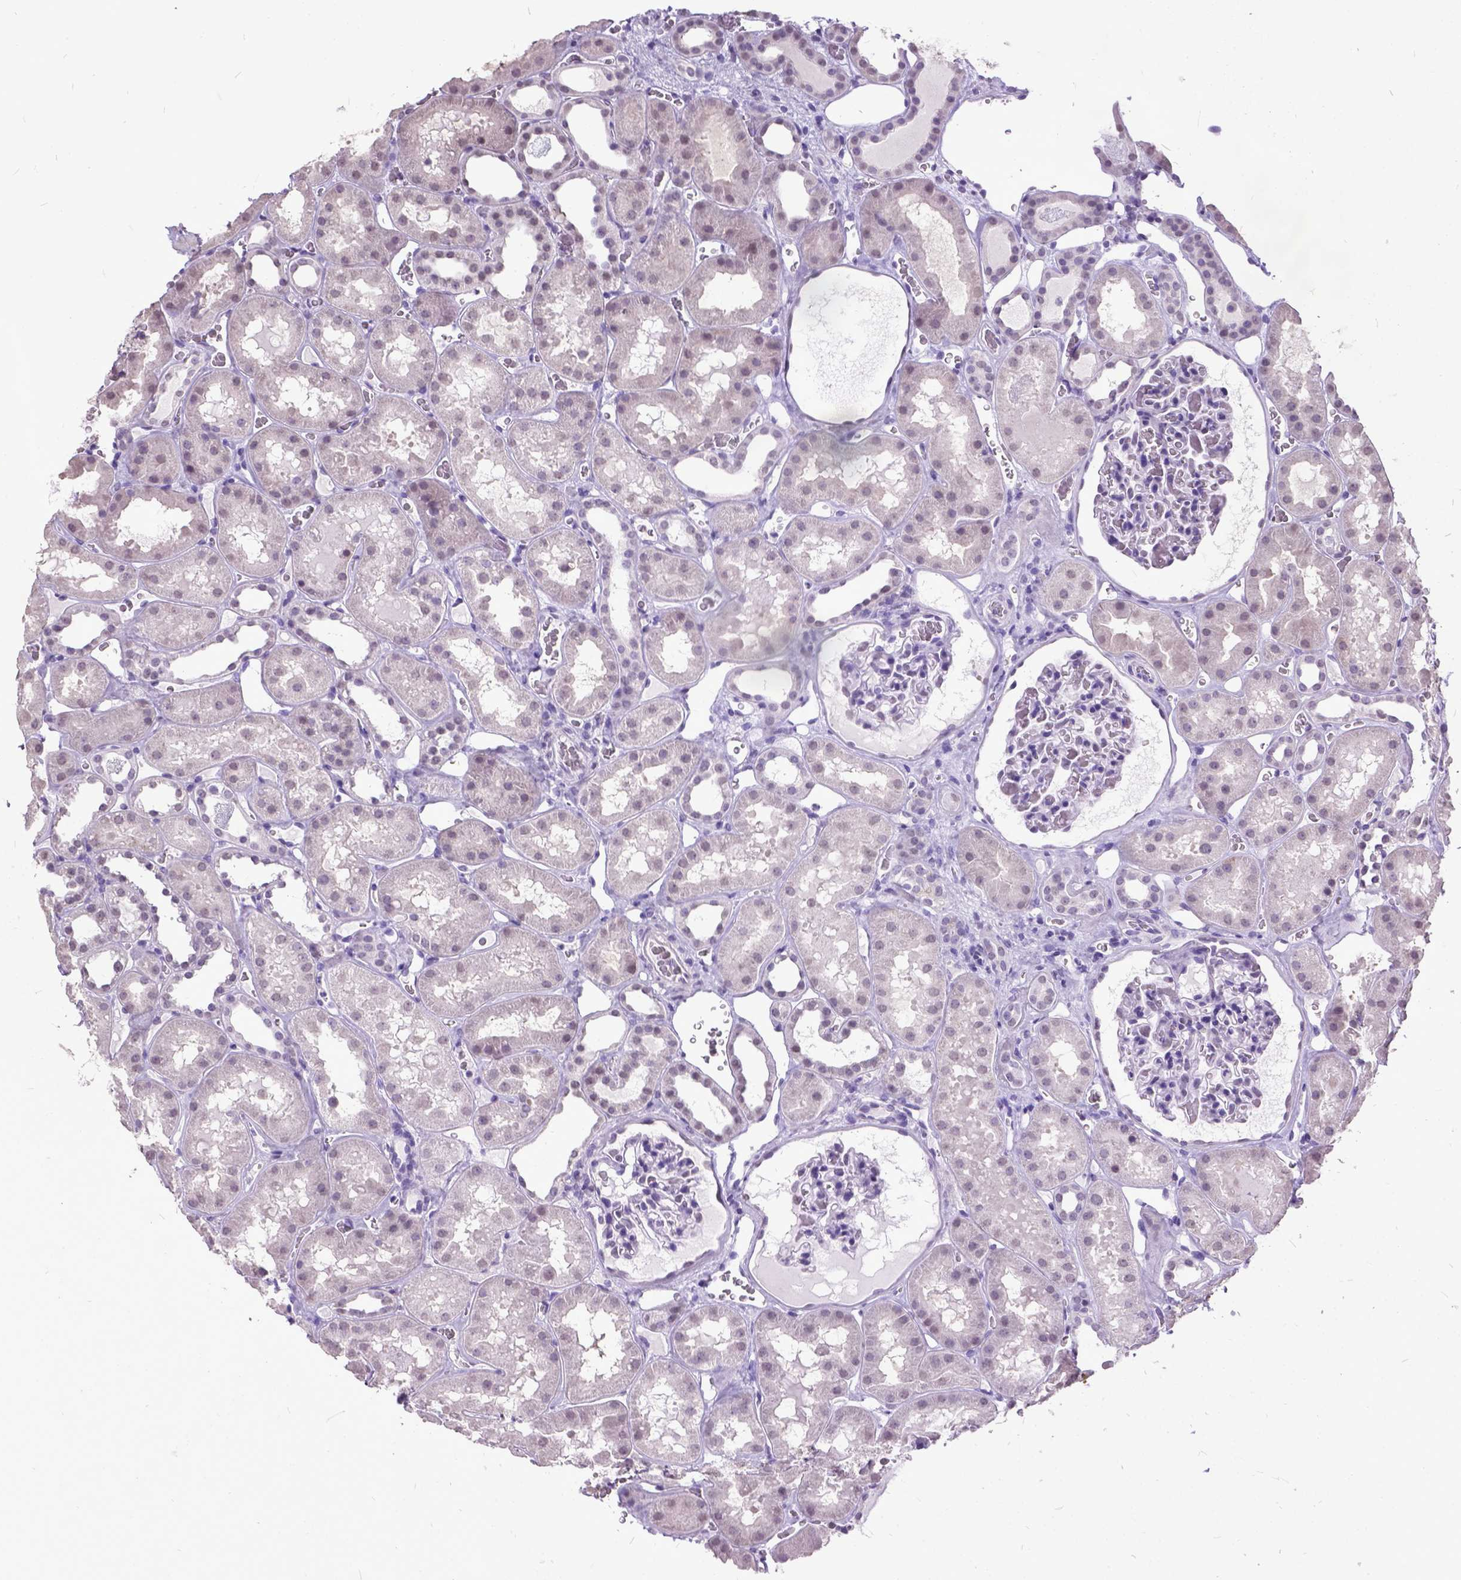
{"staining": {"intensity": "negative", "quantity": "none", "location": "none"}, "tissue": "kidney", "cell_type": "Cells in glomeruli", "image_type": "normal", "snomed": [{"axis": "morphology", "description": "Normal tissue, NOS"}, {"axis": "topography", "description": "Kidney"}], "caption": "An IHC photomicrograph of benign kidney is shown. There is no staining in cells in glomeruli of kidney. (Stains: DAB IHC with hematoxylin counter stain, Microscopy: brightfield microscopy at high magnification).", "gene": "MARCHF10", "patient": {"sex": "female", "age": 41}}